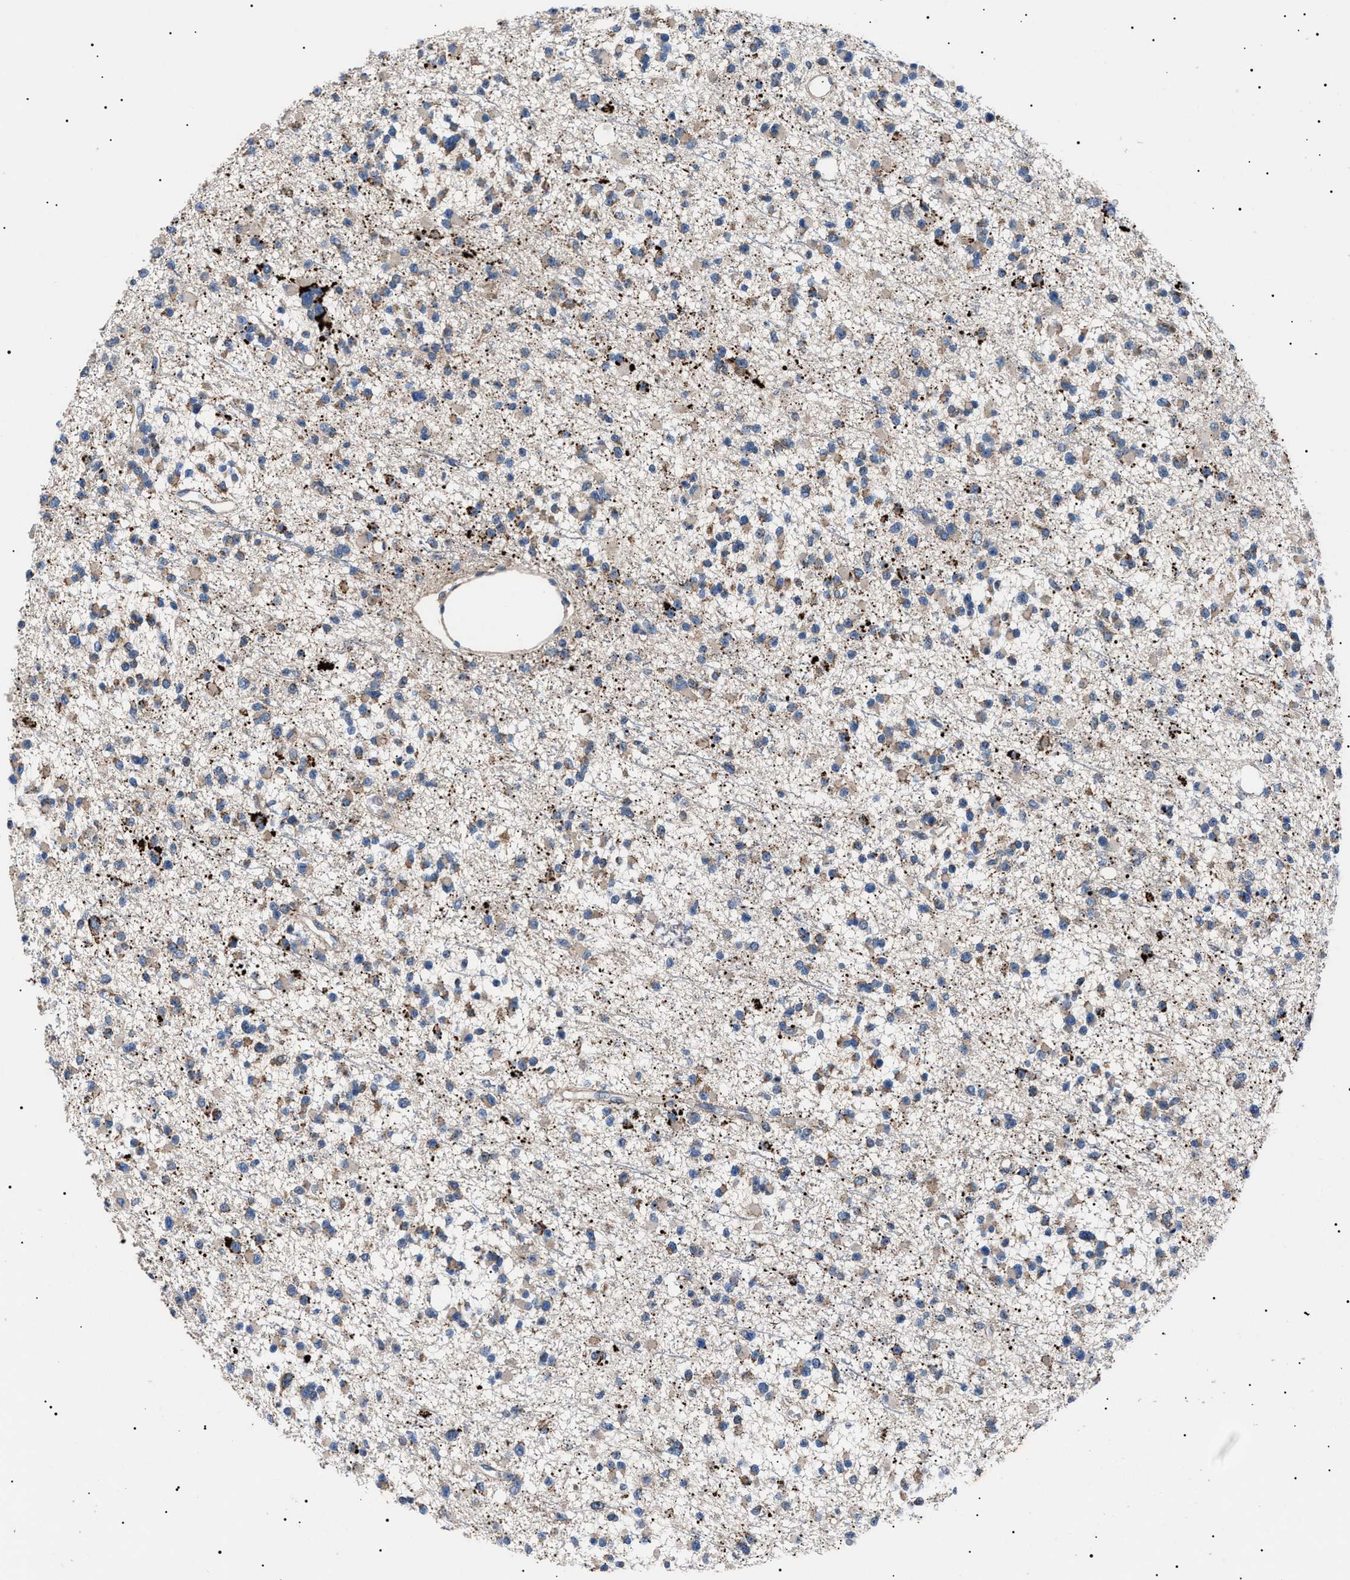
{"staining": {"intensity": "weak", "quantity": ">75%", "location": "cytoplasmic/membranous"}, "tissue": "glioma", "cell_type": "Tumor cells", "image_type": "cancer", "snomed": [{"axis": "morphology", "description": "Glioma, malignant, Low grade"}, {"axis": "topography", "description": "Brain"}], "caption": "The immunohistochemical stain highlights weak cytoplasmic/membranous staining in tumor cells of glioma tissue.", "gene": "PTRH1", "patient": {"sex": "female", "age": 22}}